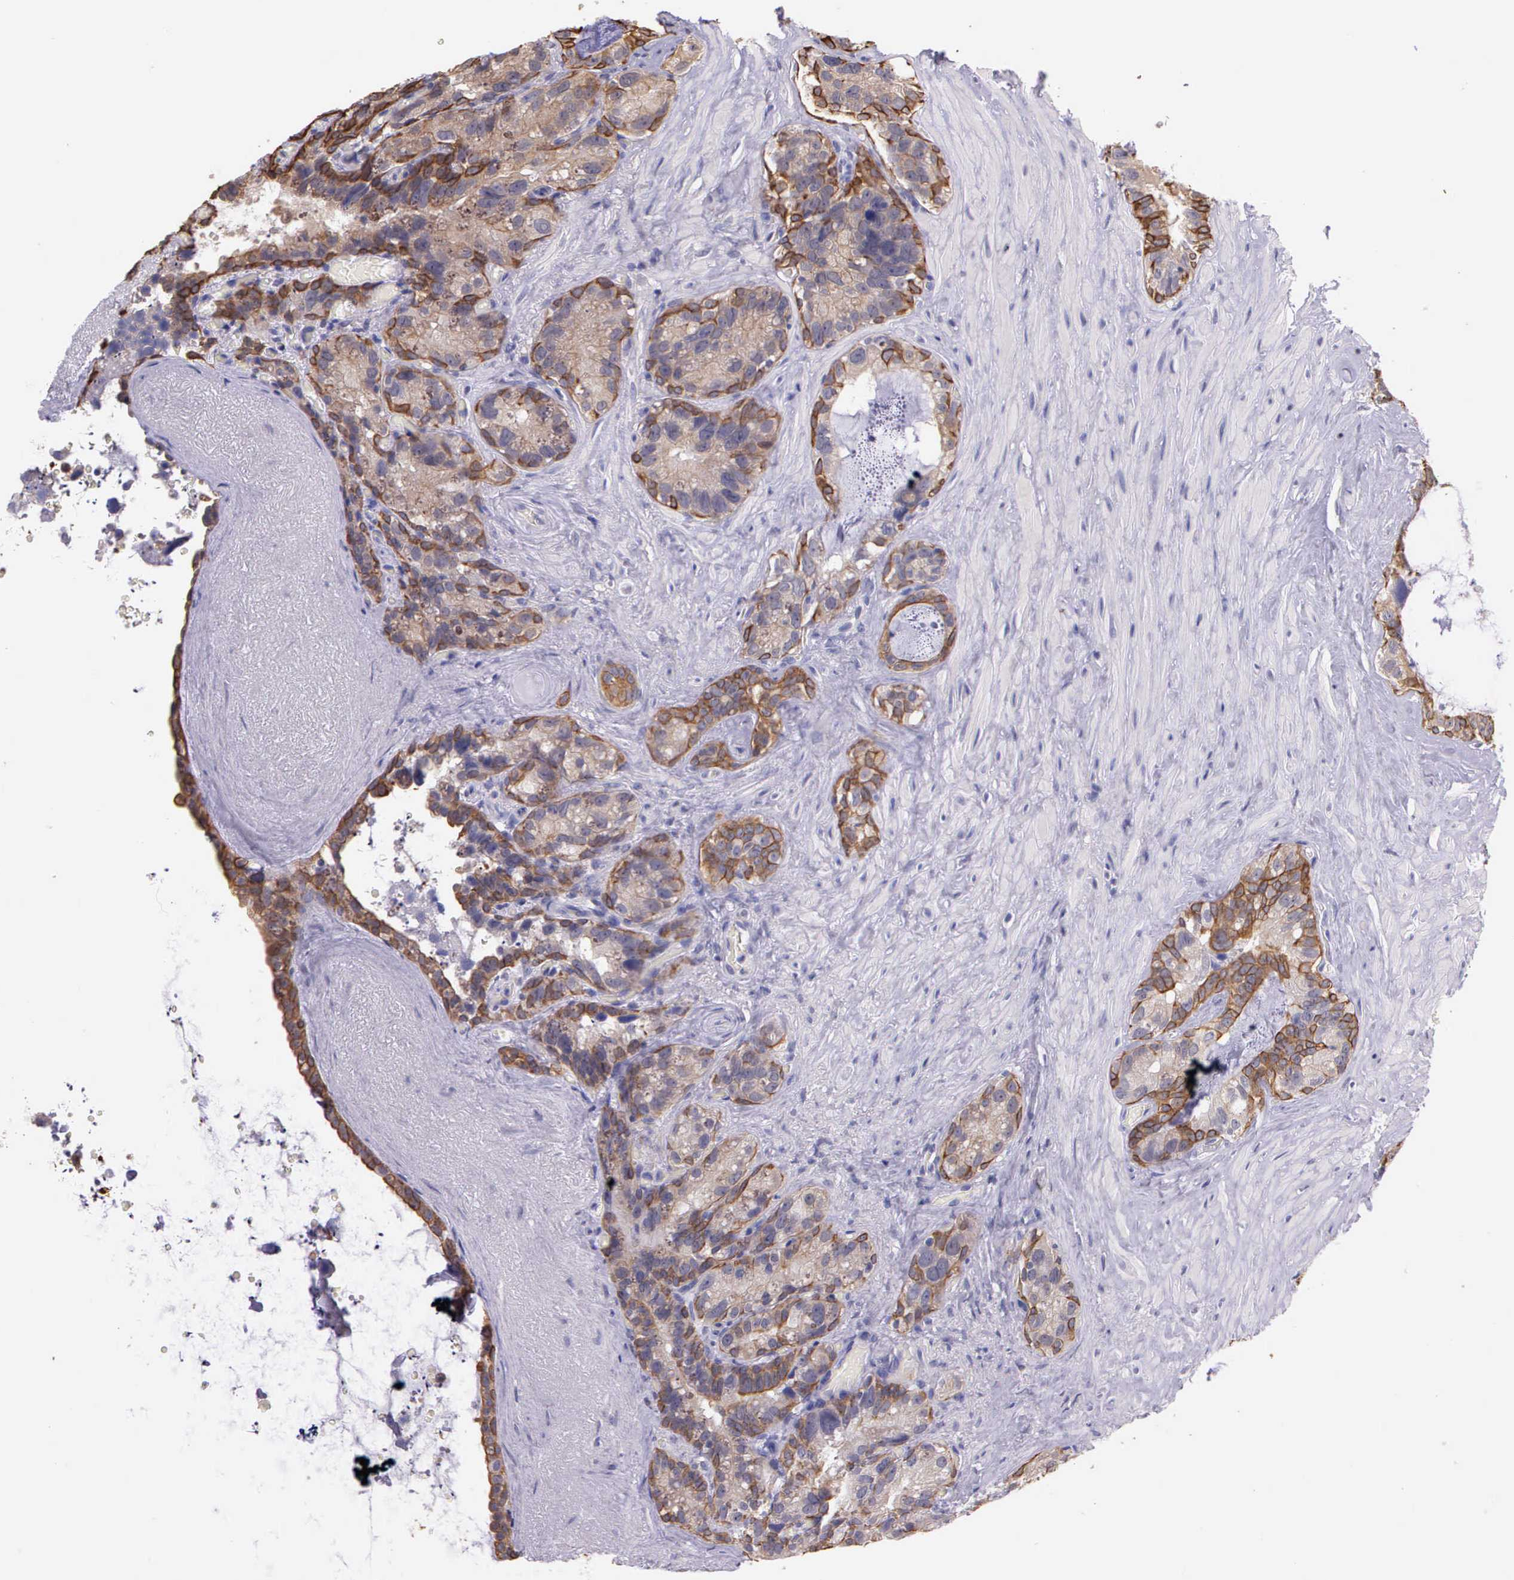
{"staining": {"intensity": "moderate", "quantity": ">75%", "location": "cytoplasmic/membranous"}, "tissue": "seminal vesicle", "cell_type": "Glandular cells", "image_type": "normal", "snomed": [{"axis": "morphology", "description": "Normal tissue, NOS"}, {"axis": "topography", "description": "Seminal veicle"}], "caption": "Benign seminal vesicle was stained to show a protein in brown. There is medium levels of moderate cytoplasmic/membranous positivity in approximately >75% of glandular cells.", "gene": "IGBP1P2", "patient": {"sex": "male", "age": 63}}